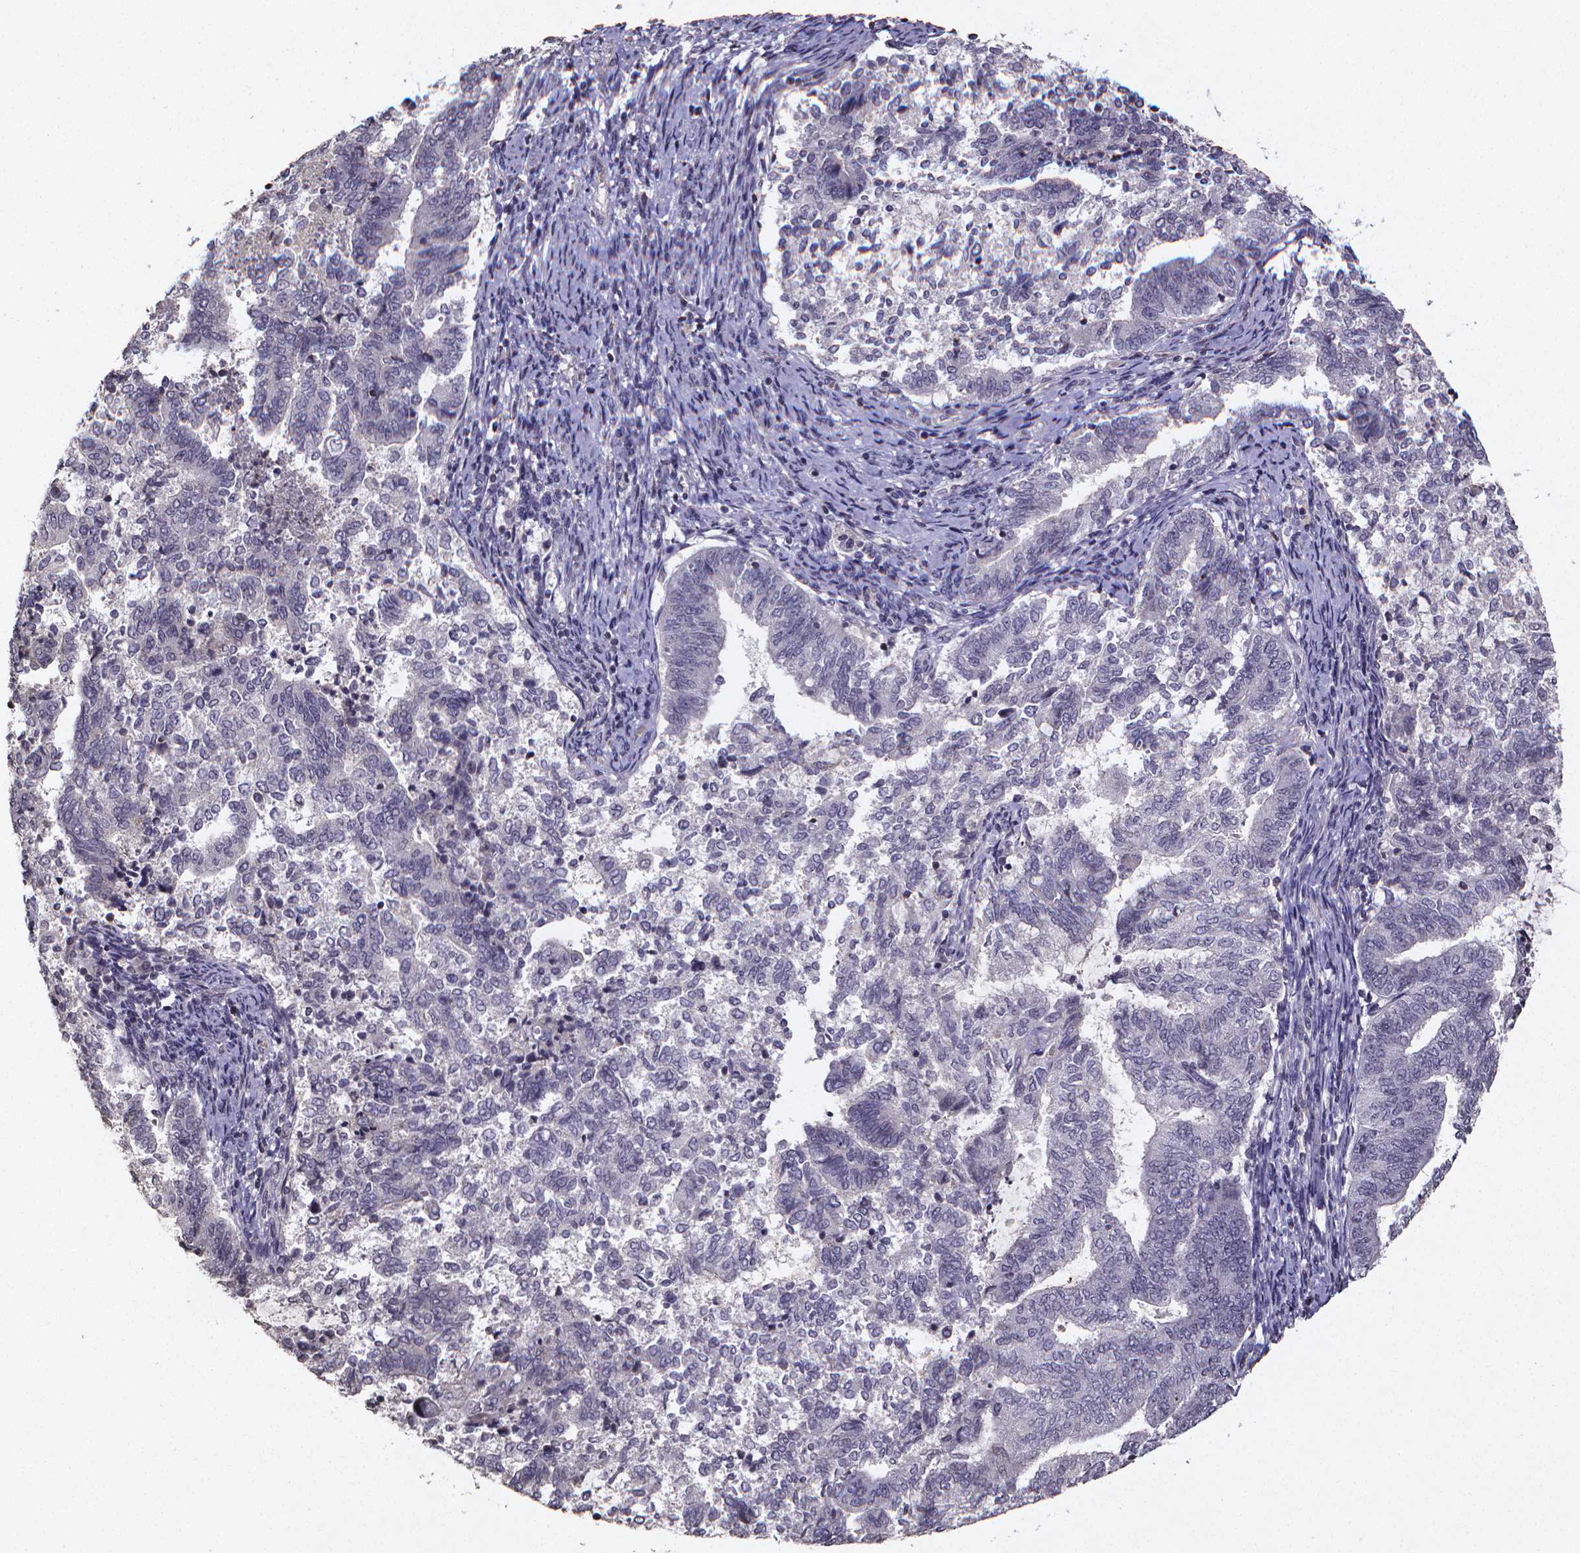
{"staining": {"intensity": "negative", "quantity": "none", "location": "none"}, "tissue": "endometrial cancer", "cell_type": "Tumor cells", "image_type": "cancer", "snomed": [{"axis": "morphology", "description": "Adenocarcinoma, NOS"}, {"axis": "topography", "description": "Endometrium"}], "caption": "Immunohistochemistry micrograph of neoplastic tissue: human endometrial adenocarcinoma stained with DAB exhibits no significant protein staining in tumor cells. The staining was performed using DAB to visualize the protein expression in brown, while the nuclei were stained in blue with hematoxylin (Magnification: 20x).", "gene": "TP73", "patient": {"sex": "female", "age": 65}}